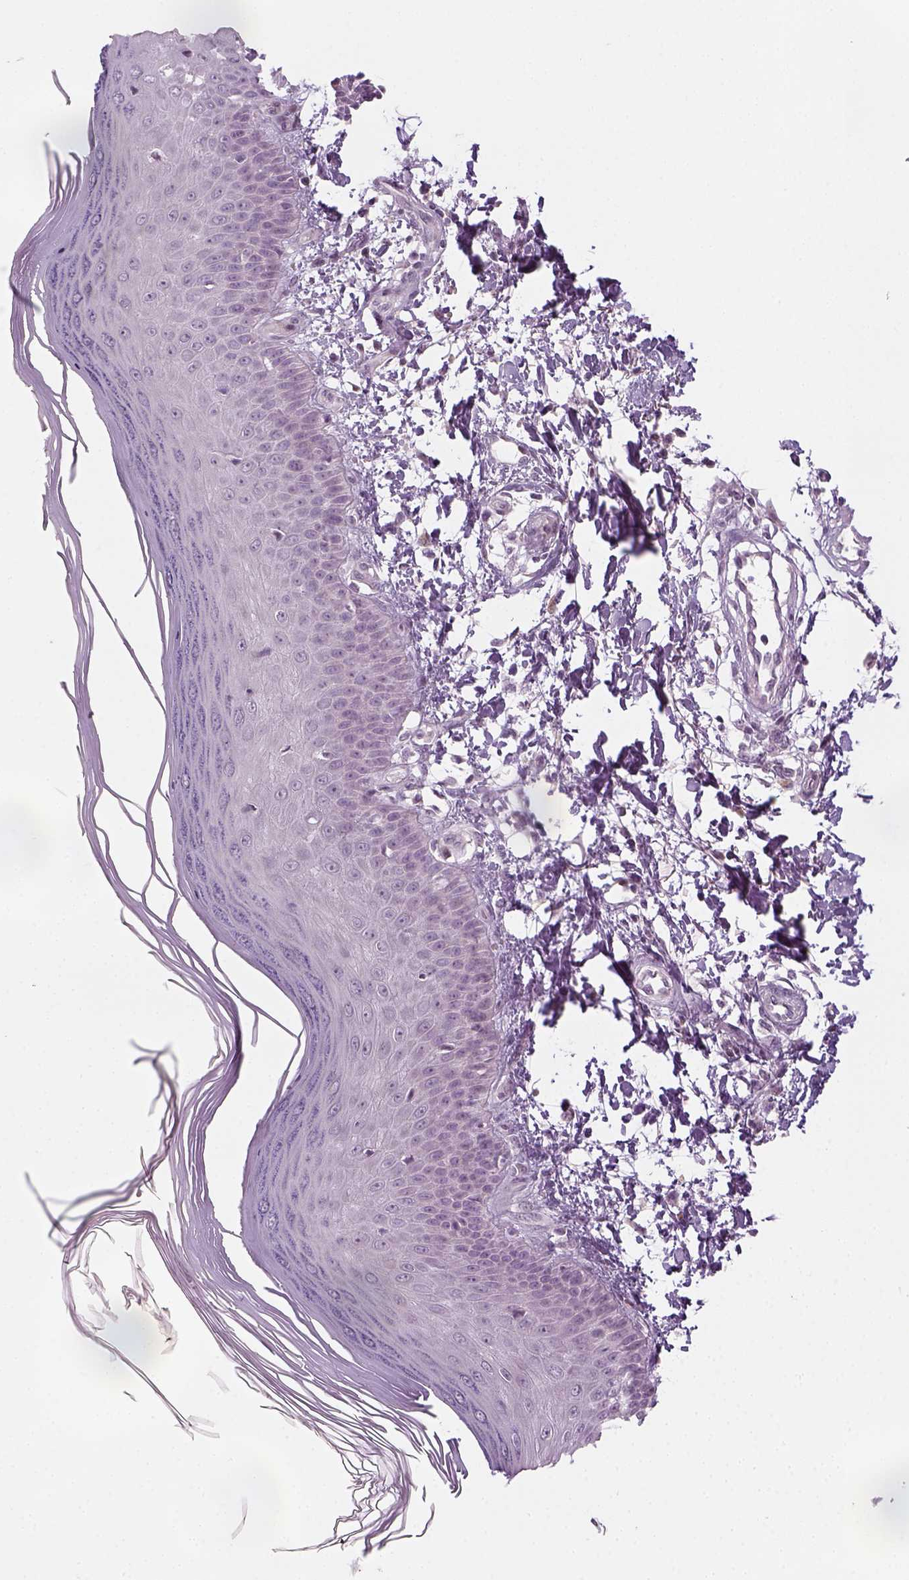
{"staining": {"intensity": "negative", "quantity": "none", "location": "none"}, "tissue": "skin", "cell_type": "Fibroblasts", "image_type": "normal", "snomed": [{"axis": "morphology", "description": "Normal tissue, NOS"}, {"axis": "topography", "description": "Skin"}], "caption": "This histopathology image is of unremarkable skin stained with IHC to label a protein in brown with the nuclei are counter-stained blue. There is no staining in fibroblasts.", "gene": "MAGEB3", "patient": {"sex": "female", "age": 62}}